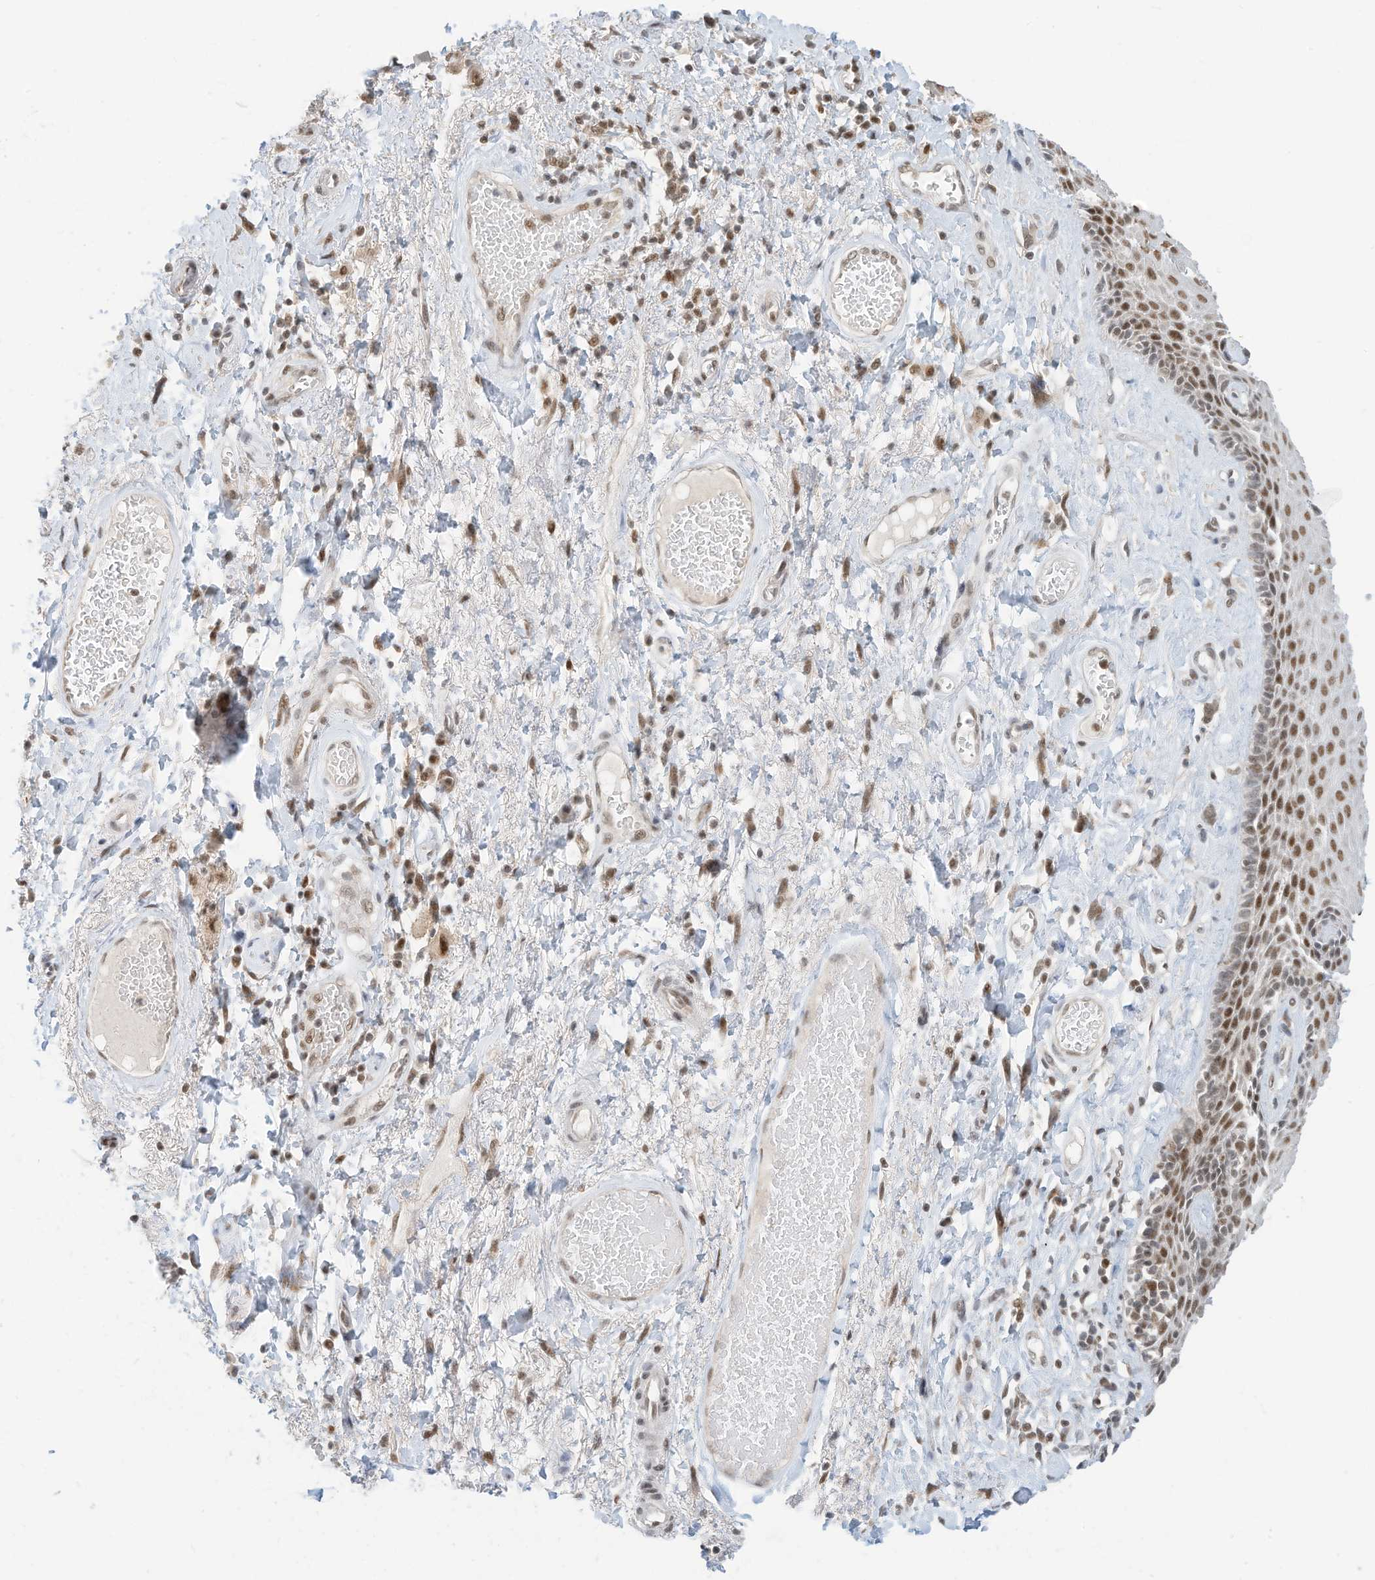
{"staining": {"intensity": "moderate", "quantity": ">75%", "location": "nuclear"}, "tissue": "skin", "cell_type": "Epidermal cells", "image_type": "normal", "snomed": [{"axis": "morphology", "description": "Normal tissue, NOS"}, {"axis": "topography", "description": "Anal"}], "caption": "The immunohistochemical stain labels moderate nuclear positivity in epidermal cells of benign skin.", "gene": "OGT", "patient": {"sex": "male", "age": 69}}